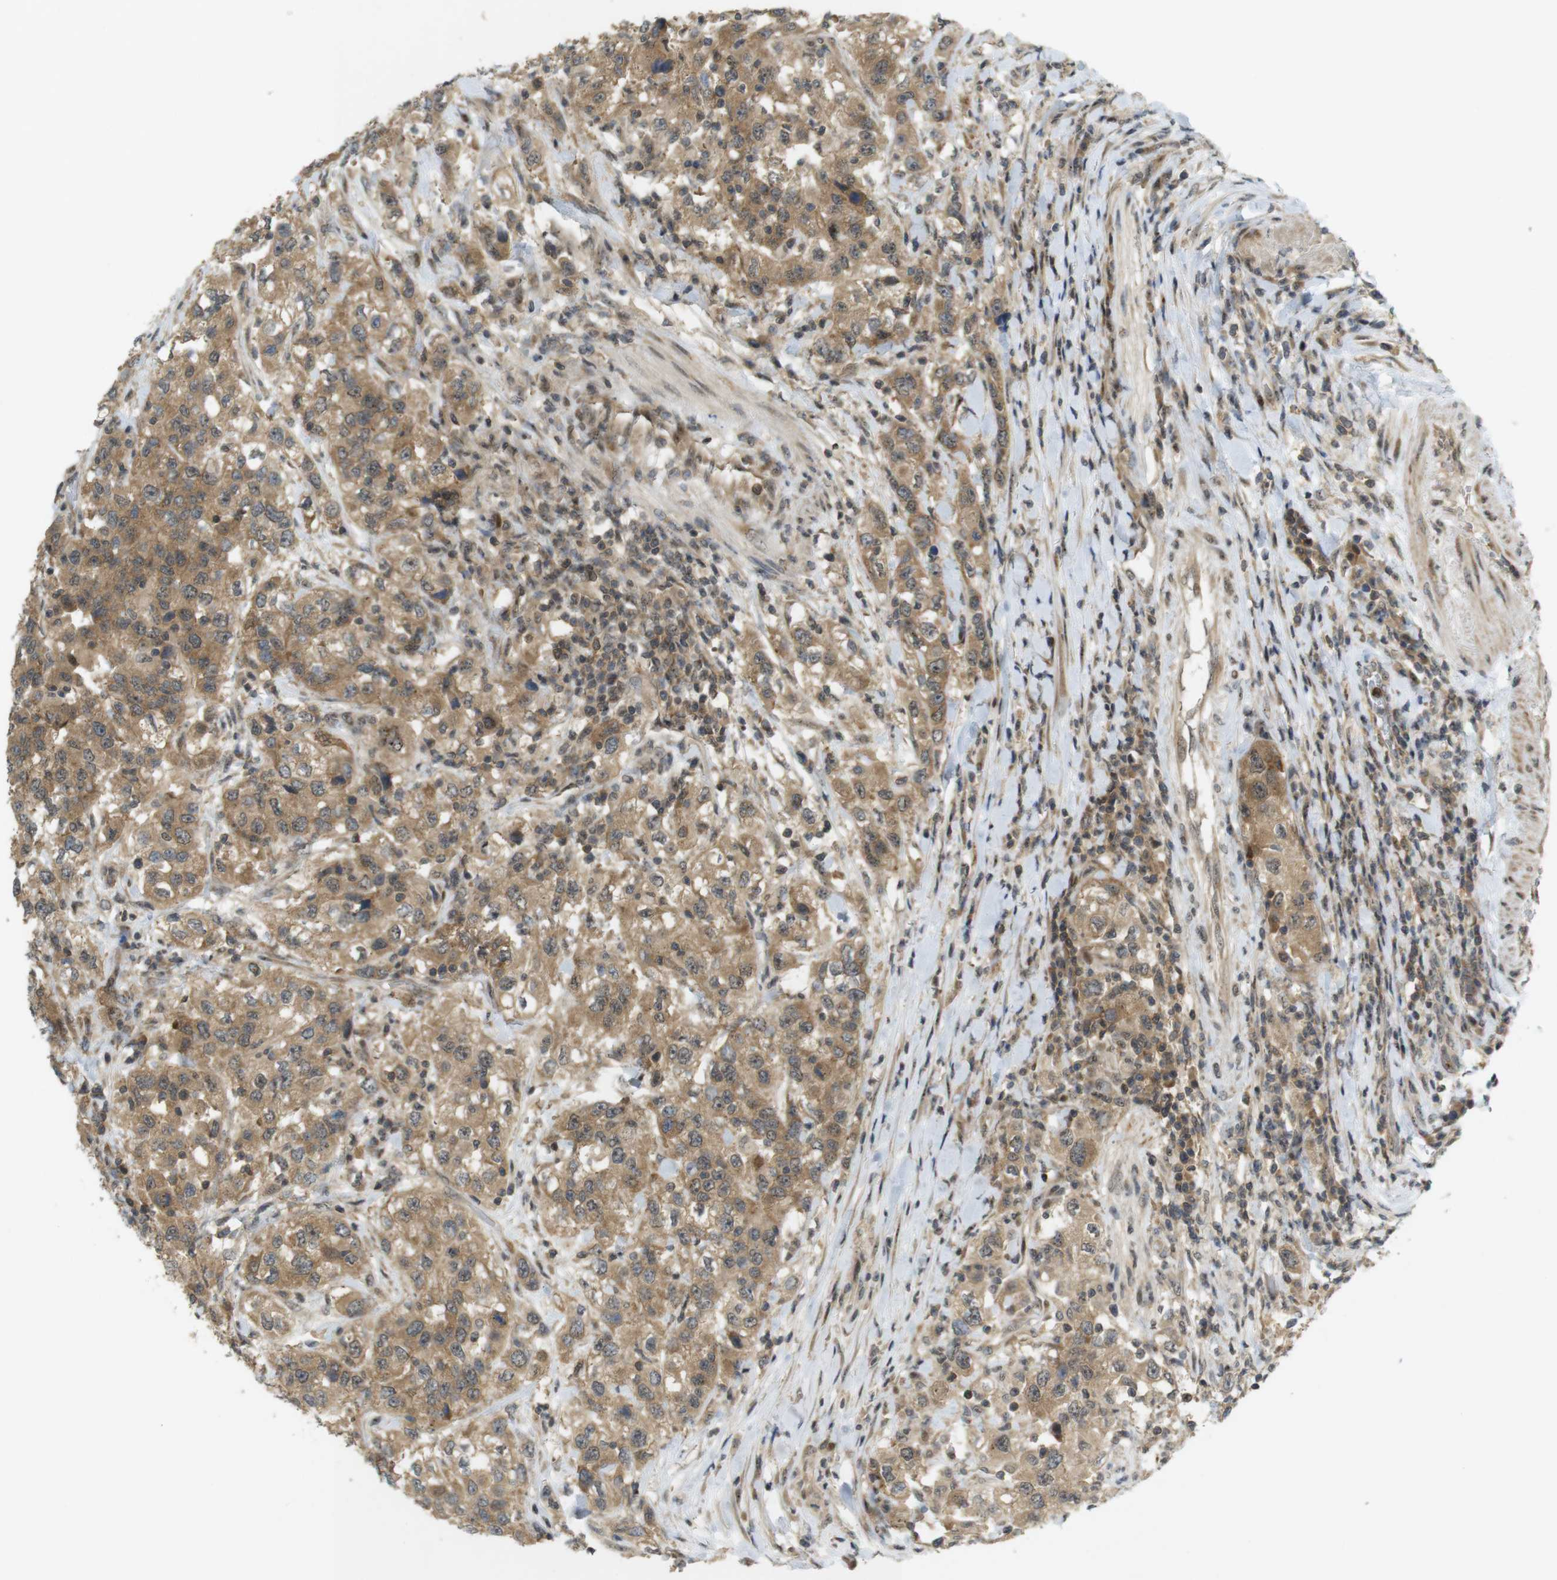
{"staining": {"intensity": "moderate", "quantity": ">75%", "location": "cytoplasmic/membranous,nuclear"}, "tissue": "urothelial cancer", "cell_type": "Tumor cells", "image_type": "cancer", "snomed": [{"axis": "morphology", "description": "Urothelial carcinoma, High grade"}, {"axis": "topography", "description": "Urinary bladder"}], "caption": "Human urothelial cancer stained with a protein marker shows moderate staining in tumor cells.", "gene": "TMX3", "patient": {"sex": "female", "age": 80}}